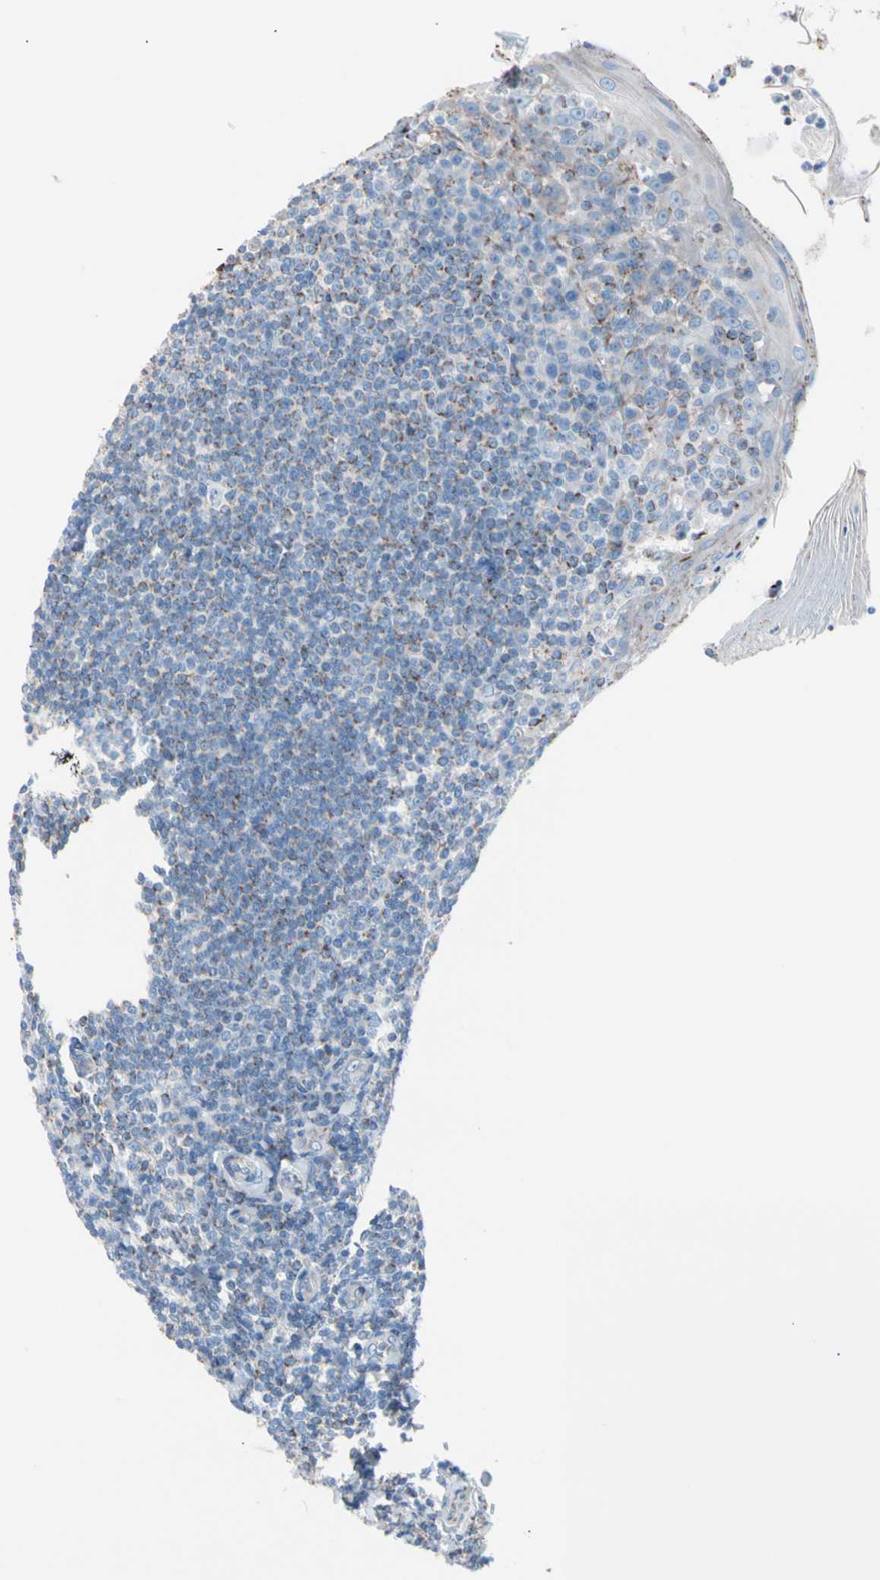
{"staining": {"intensity": "strong", "quantity": "<25%", "location": "cytoplasmic/membranous"}, "tissue": "tonsil", "cell_type": "Germinal center cells", "image_type": "normal", "snomed": [{"axis": "morphology", "description": "Normal tissue, NOS"}, {"axis": "topography", "description": "Tonsil"}], "caption": "Immunohistochemistry (IHC) (DAB (3,3'-diaminobenzidine)) staining of benign tonsil exhibits strong cytoplasmic/membranous protein positivity in about <25% of germinal center cells. Nuclei are stained in blue.", "gene": "HK1", "patient": {"sex": "male", "age": 31}}